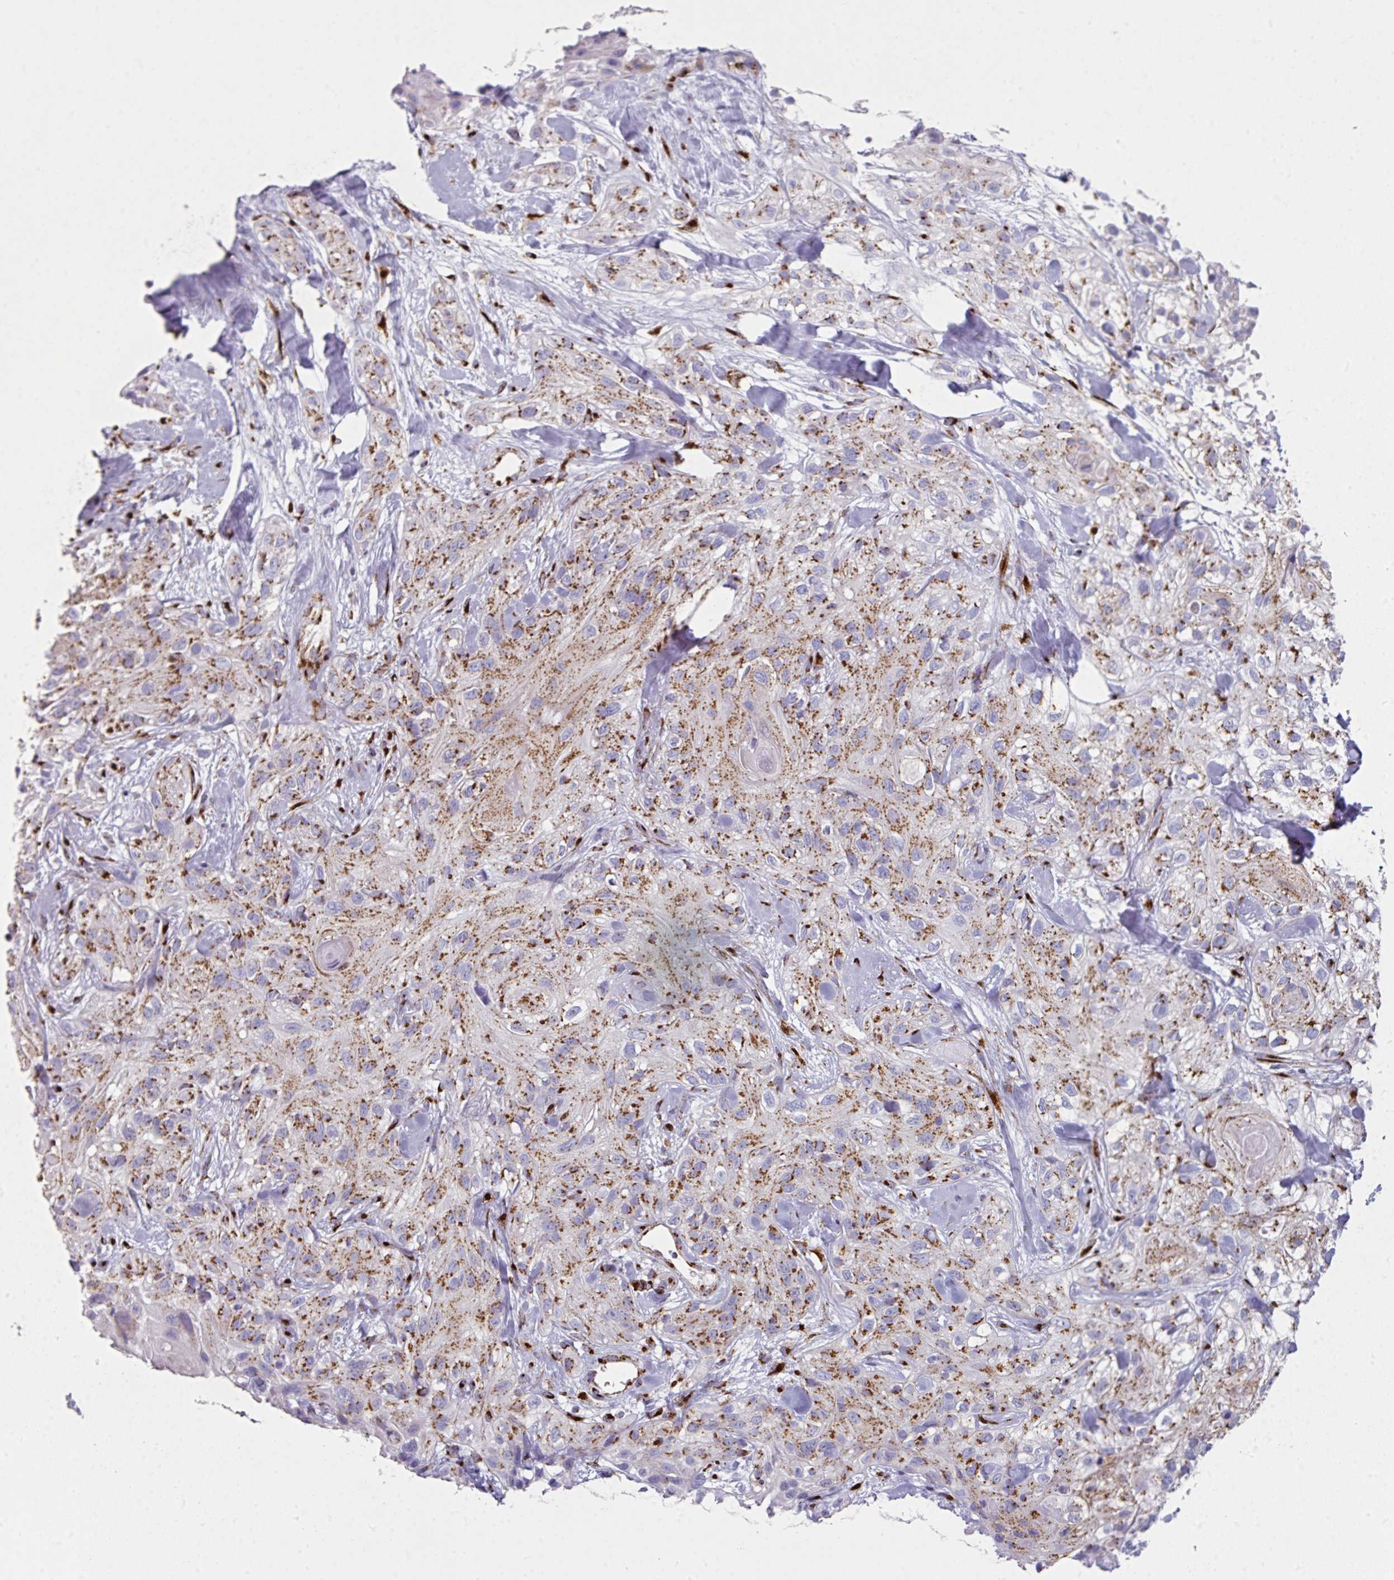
{"staining": {"intensity": "strong", "quantity": ">75%", "location": "cytoplasmic/membranous"}, "tissue": "skin cancer", "cell_type": "Tumor cells", "image_type": "cancer", "snomed": [{"axis": "morphology", "description": "Squamous cell carcinoma, NOS"}, {"axis": "topography", "description": "Skin"}], "caption": "IHC photomicrograph of neoplastic tissue: human skin cancer (squamous cell carcinoma) stained using immunohistochemistry demonstrates high levels of strong protein expression localized specifically in the cytoplasmic/membranous of tumor cells, appearing as a cytoplasmic/membranous brown color.", "gene": "CCDC85B", "patient": {"sex": "male", "age": 82}}